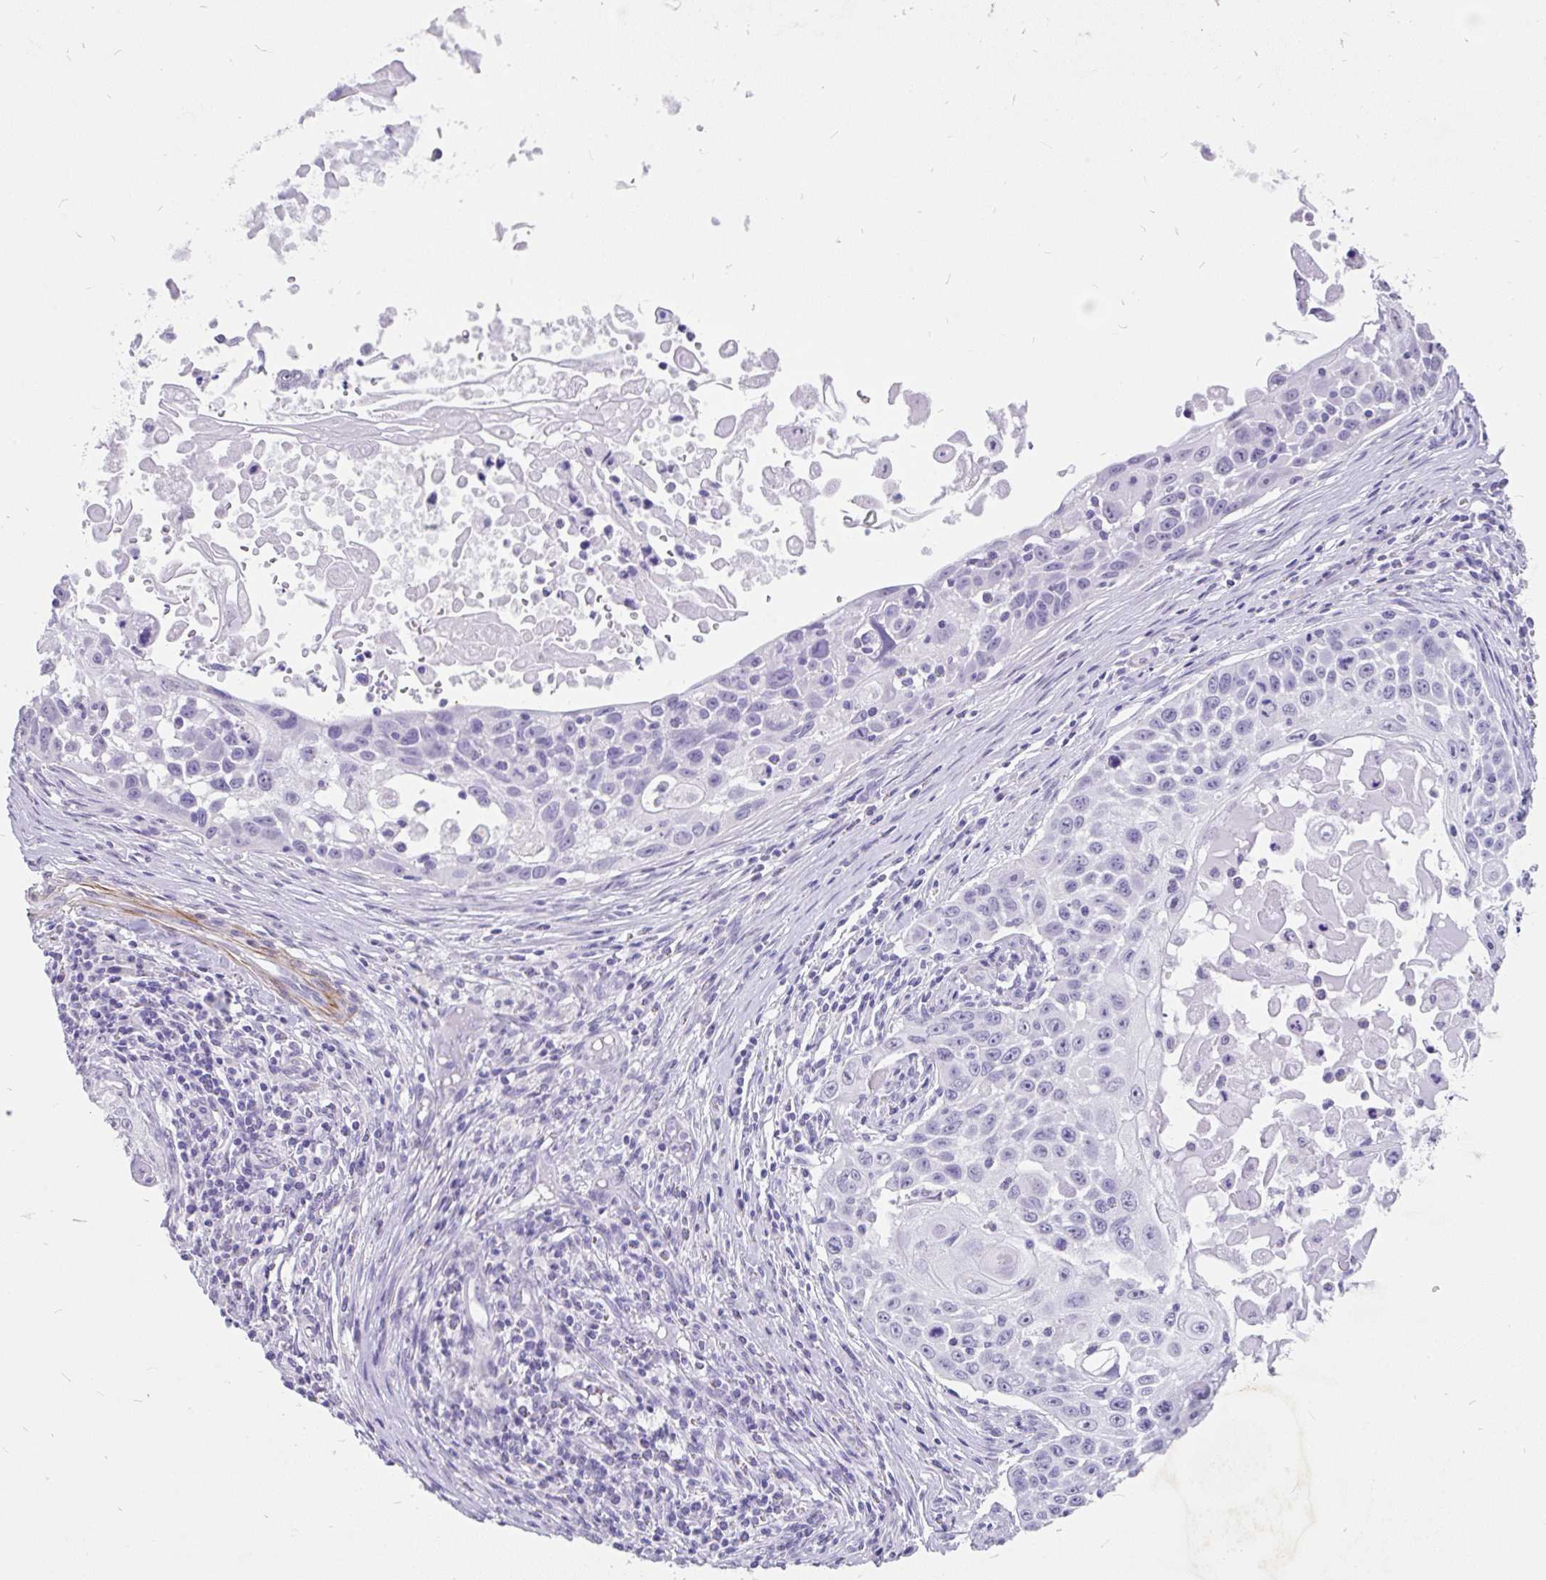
{"staining": {"intensity": "negative", "quantity": "none", "location": "none"}, "tissue": "skin cancer", "cell_type": "Tumor cells", "image_type": "cancer", "snomed": [{"axis": "morphology", "description": "Squamous cell carcinoma, NOS"}, {"axis": "topography", "description": "Skin"}], "caption": "This is an immunohistochemistry (IHC) image of human skin cancer. There is no positivity in tumor cells.", "gene": "EML5", "patient": {"sex": "male", "age": 24}}